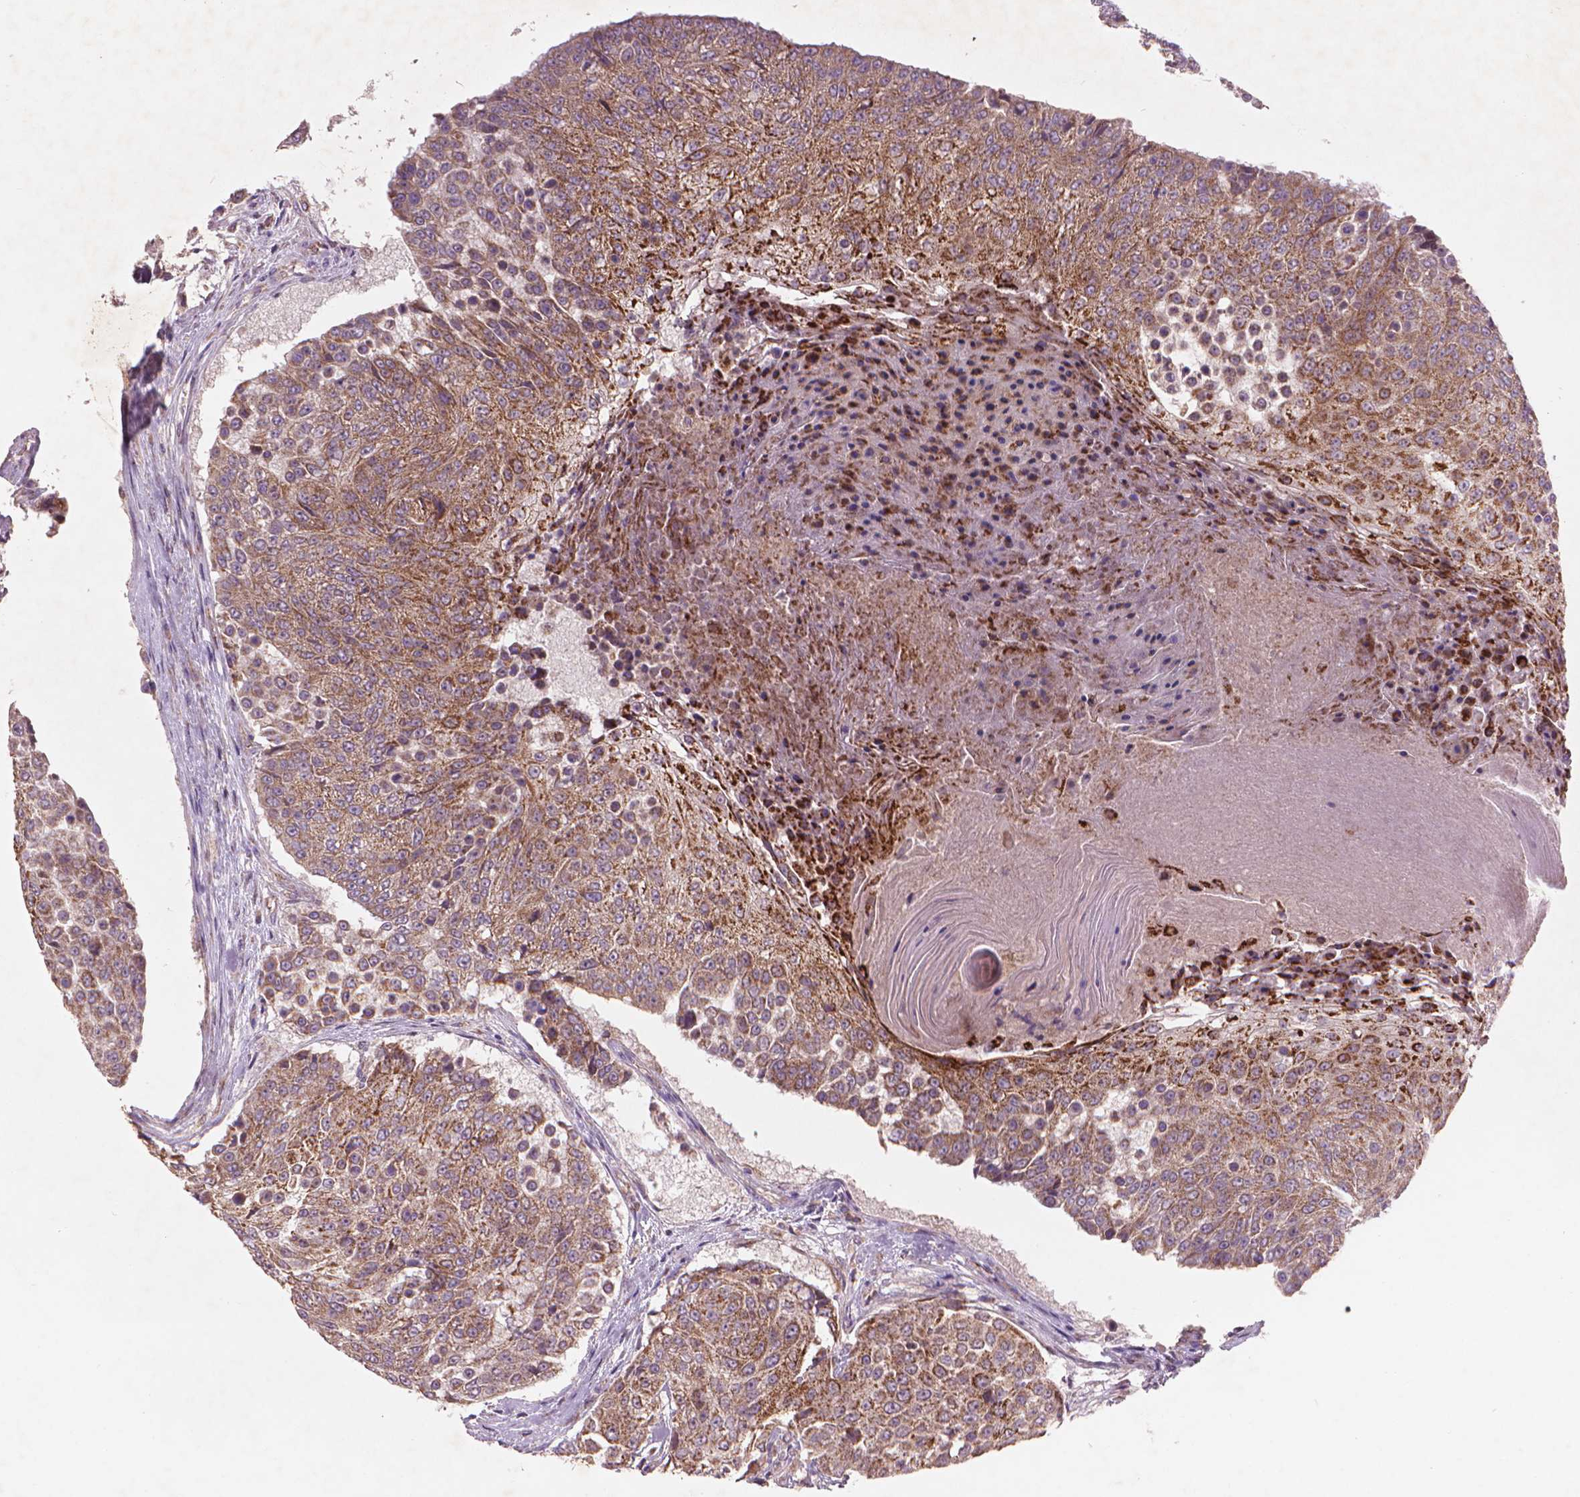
{"staining": {"intensity": "moderate", "quantity": ">75%", "location": "cytoplasmic/membranous"}, "tissue": "urothelial cancer", "cell_type": "Tumor cells", "image_type": "cancer", "snomed": [{"axis": "morphology", "description": "Urothelial carcinoma, High grade"}, {"axis": "topography", "description": "Urinary bladder"}], "caption": "Urothelial cancer stained with a brown dye displays moderate cytoplasmic/membranous positive positivity in approximately >75% of tumor cells.", "gene": "NLRX1", "patient": {"sex": "female", "age": 63}}